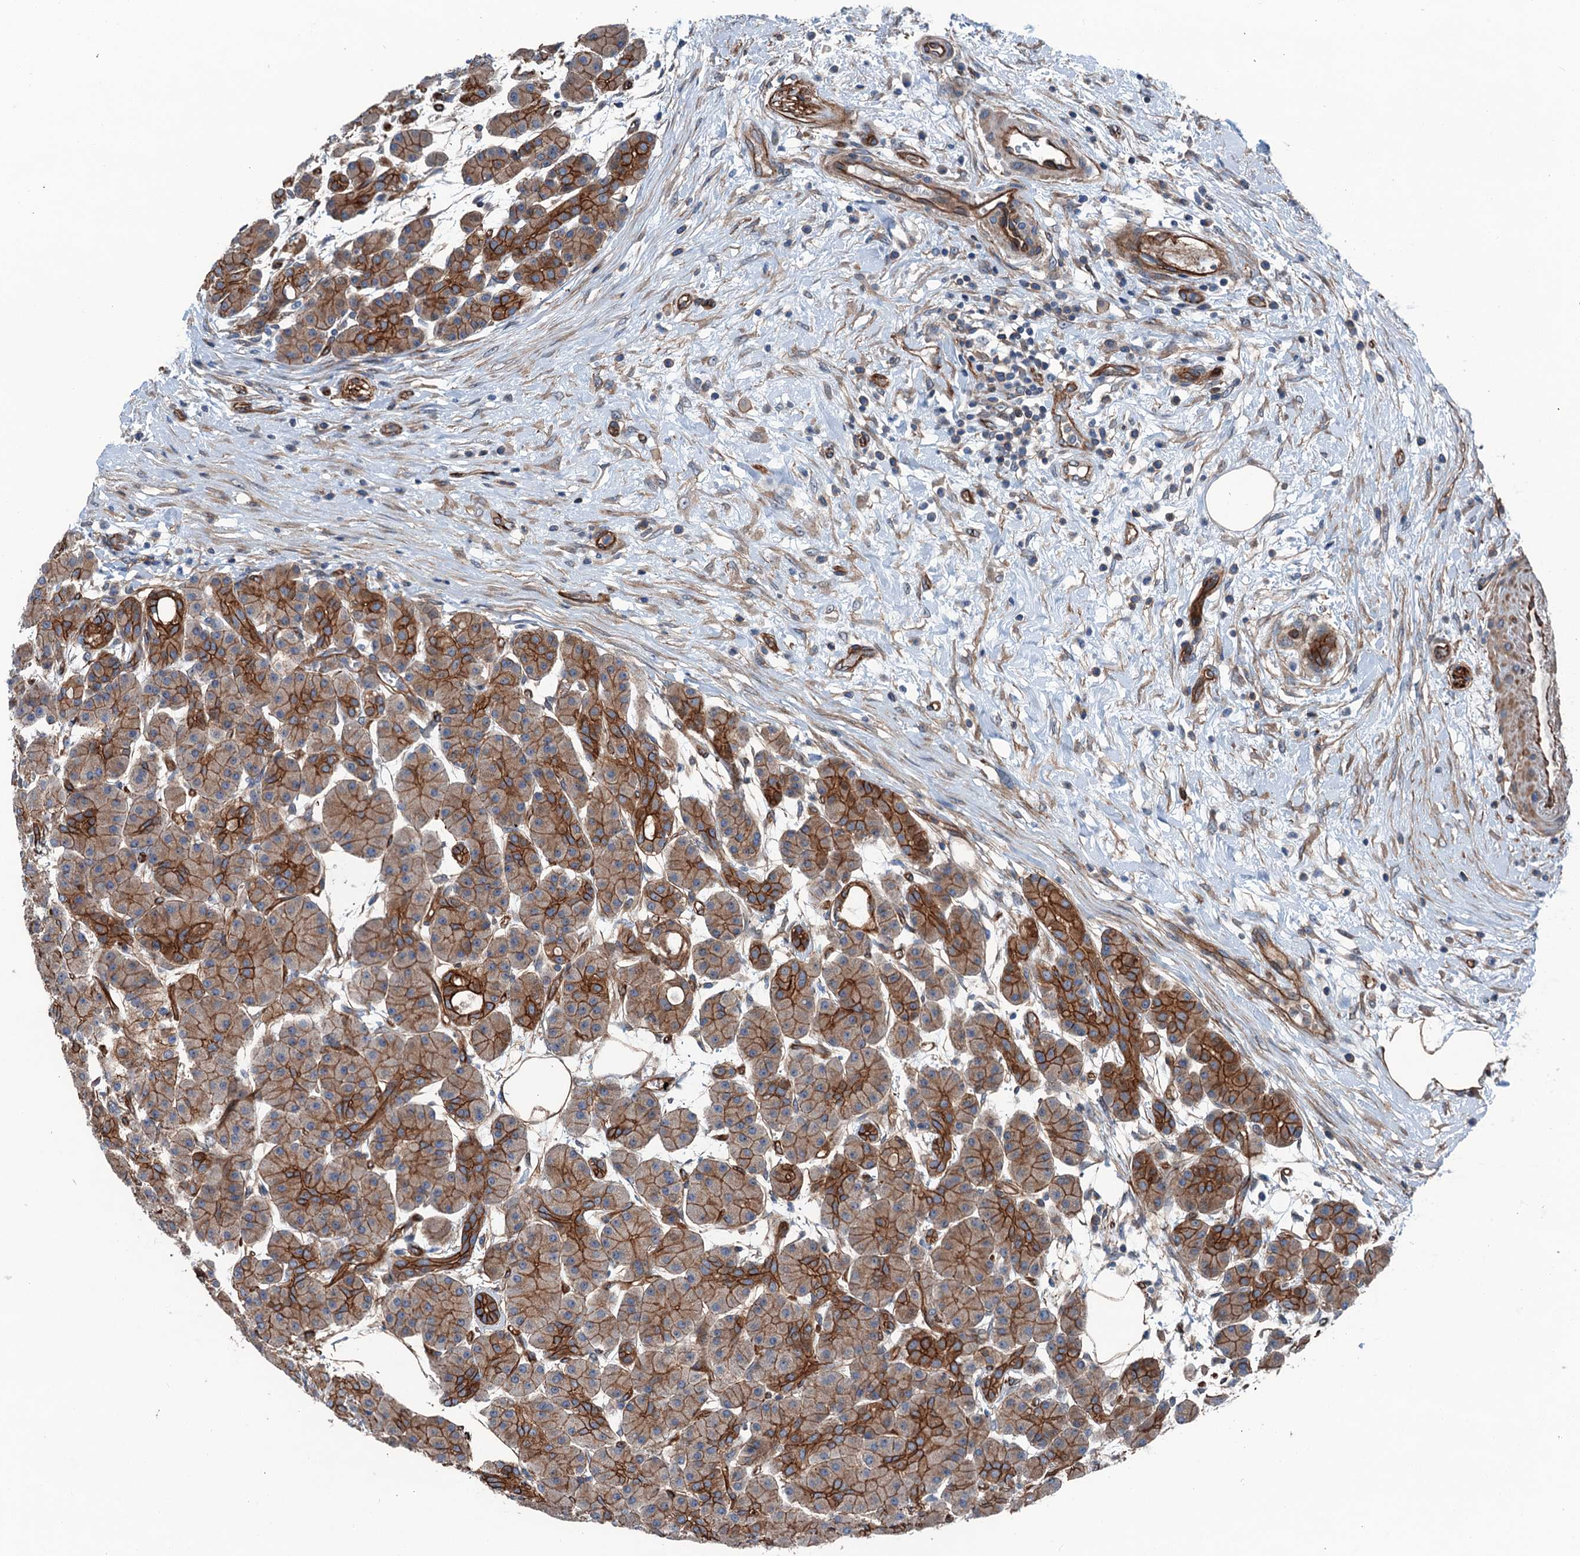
{"staining": {"intensity": "strong", "quantity": ">75%", "location": "cytoplasmic/membranous"}, "tissue": "pancreas", "cell_type": "Exocrine glandular cells", "image_type": "normal", "snomed": [{"axis": "morphology", "description": "Normal tissue, NOS"}, {"axis": "topography", "description": "Pancreas"}], "caption": "There is high levels of strong cytoplasmic/membranous staining in exocrine glandular cells of unremarkable pancreas, as demonstrated by immunohistochemical staining (brown color).", "gene": "NMRAL1", "patient": {"sex": "male", "age": 63}}